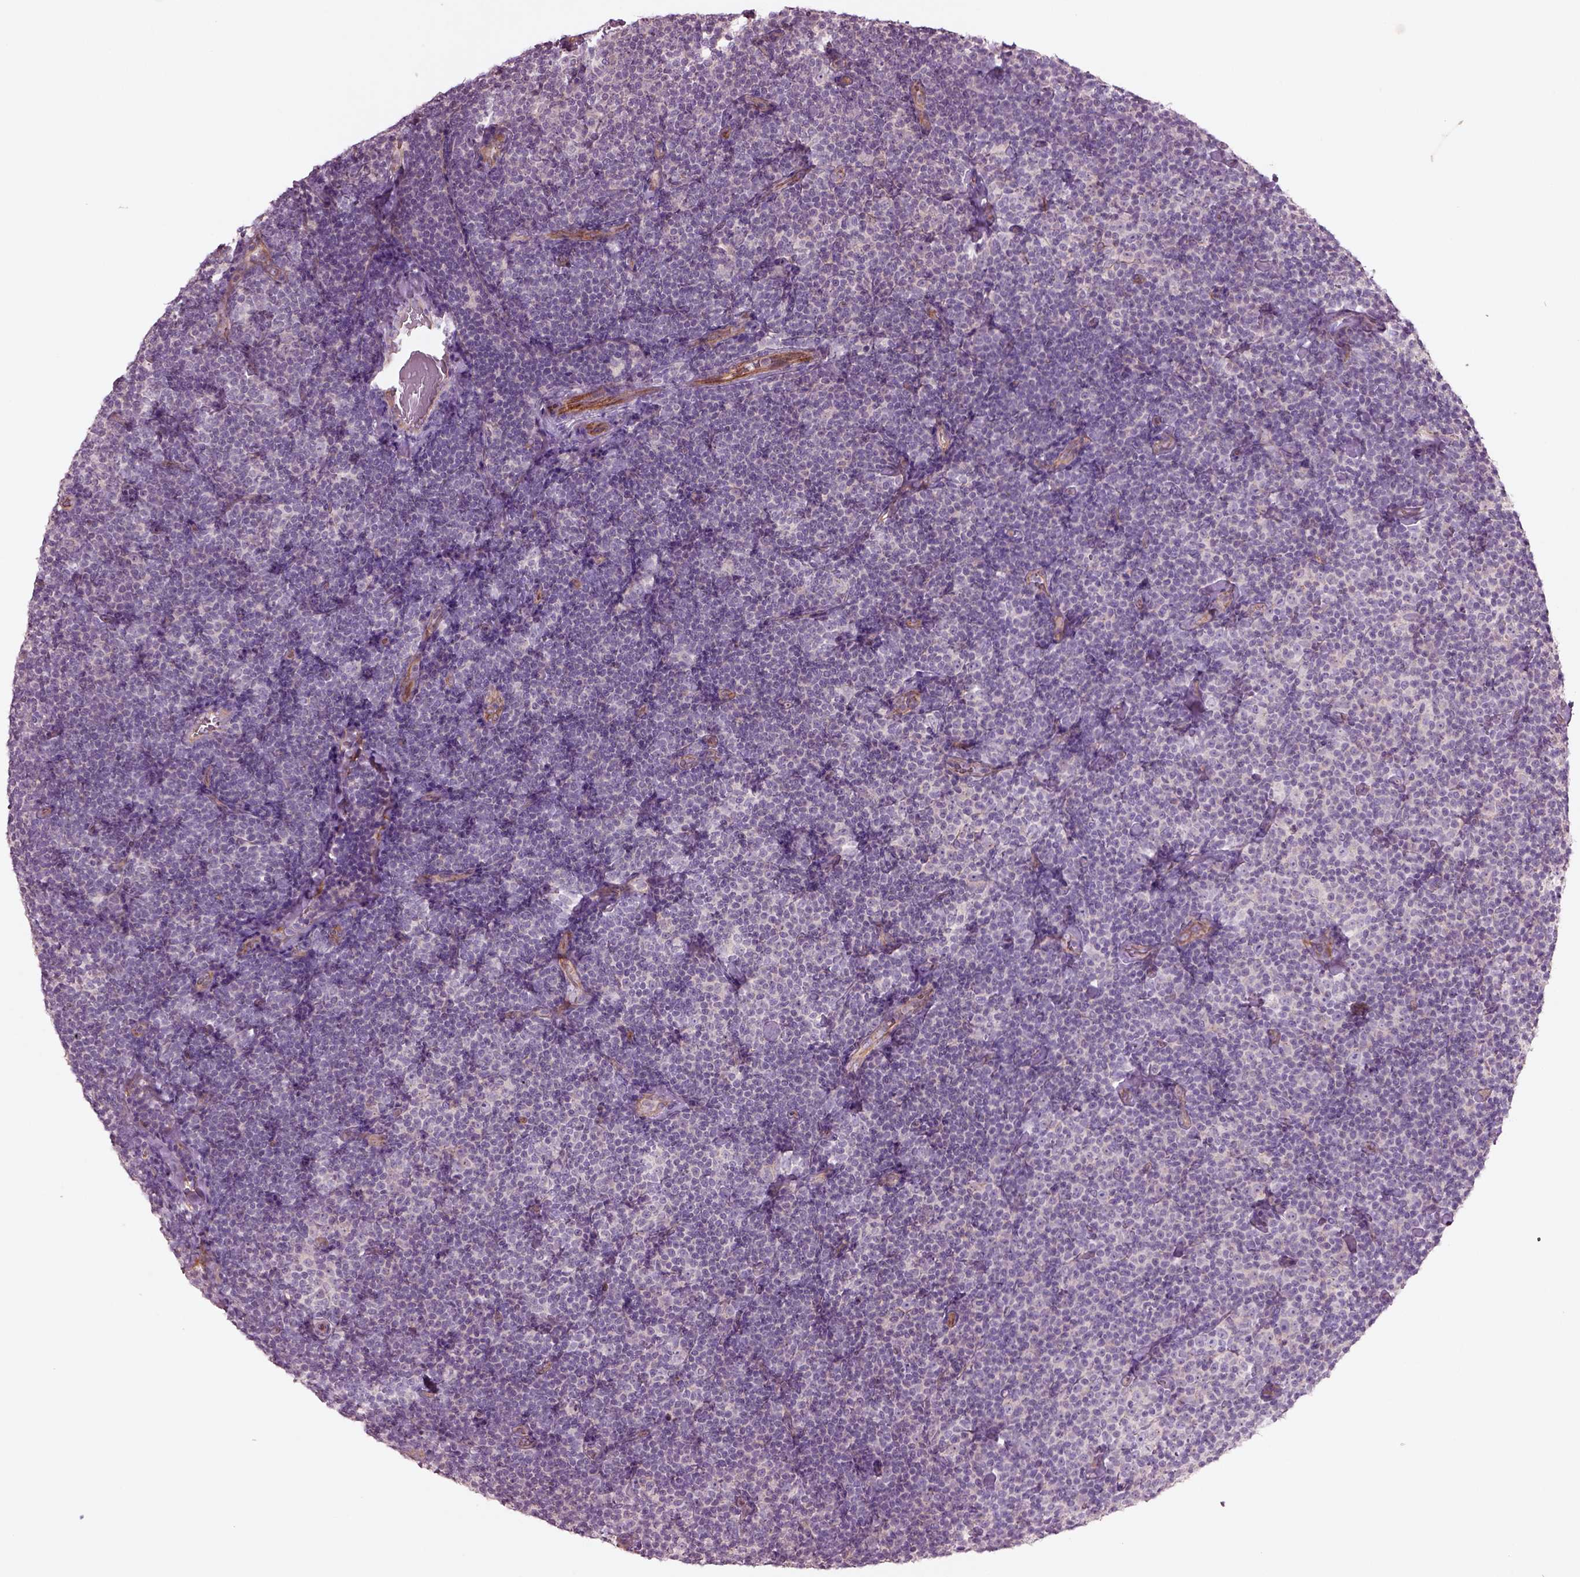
{"staining": {"intensity": "negative", "quantity": "none", "location": "none"}, "tissue": "lymphoma", "cell_type": "Tumor cells", "image_type": "cancer", "snomed": [{"axis": "morphology", "description": "Malignant lymphoma, non-Hodgkin's type, Low grade"}, {"axis": "topography", "description": "Lymph node"}], "caption": "Micrograph shows no significant protein positivity in tumor cells of lymphoma.", "gene": "DUOXA2", "patient": {"sex": "male", "age": 81}}